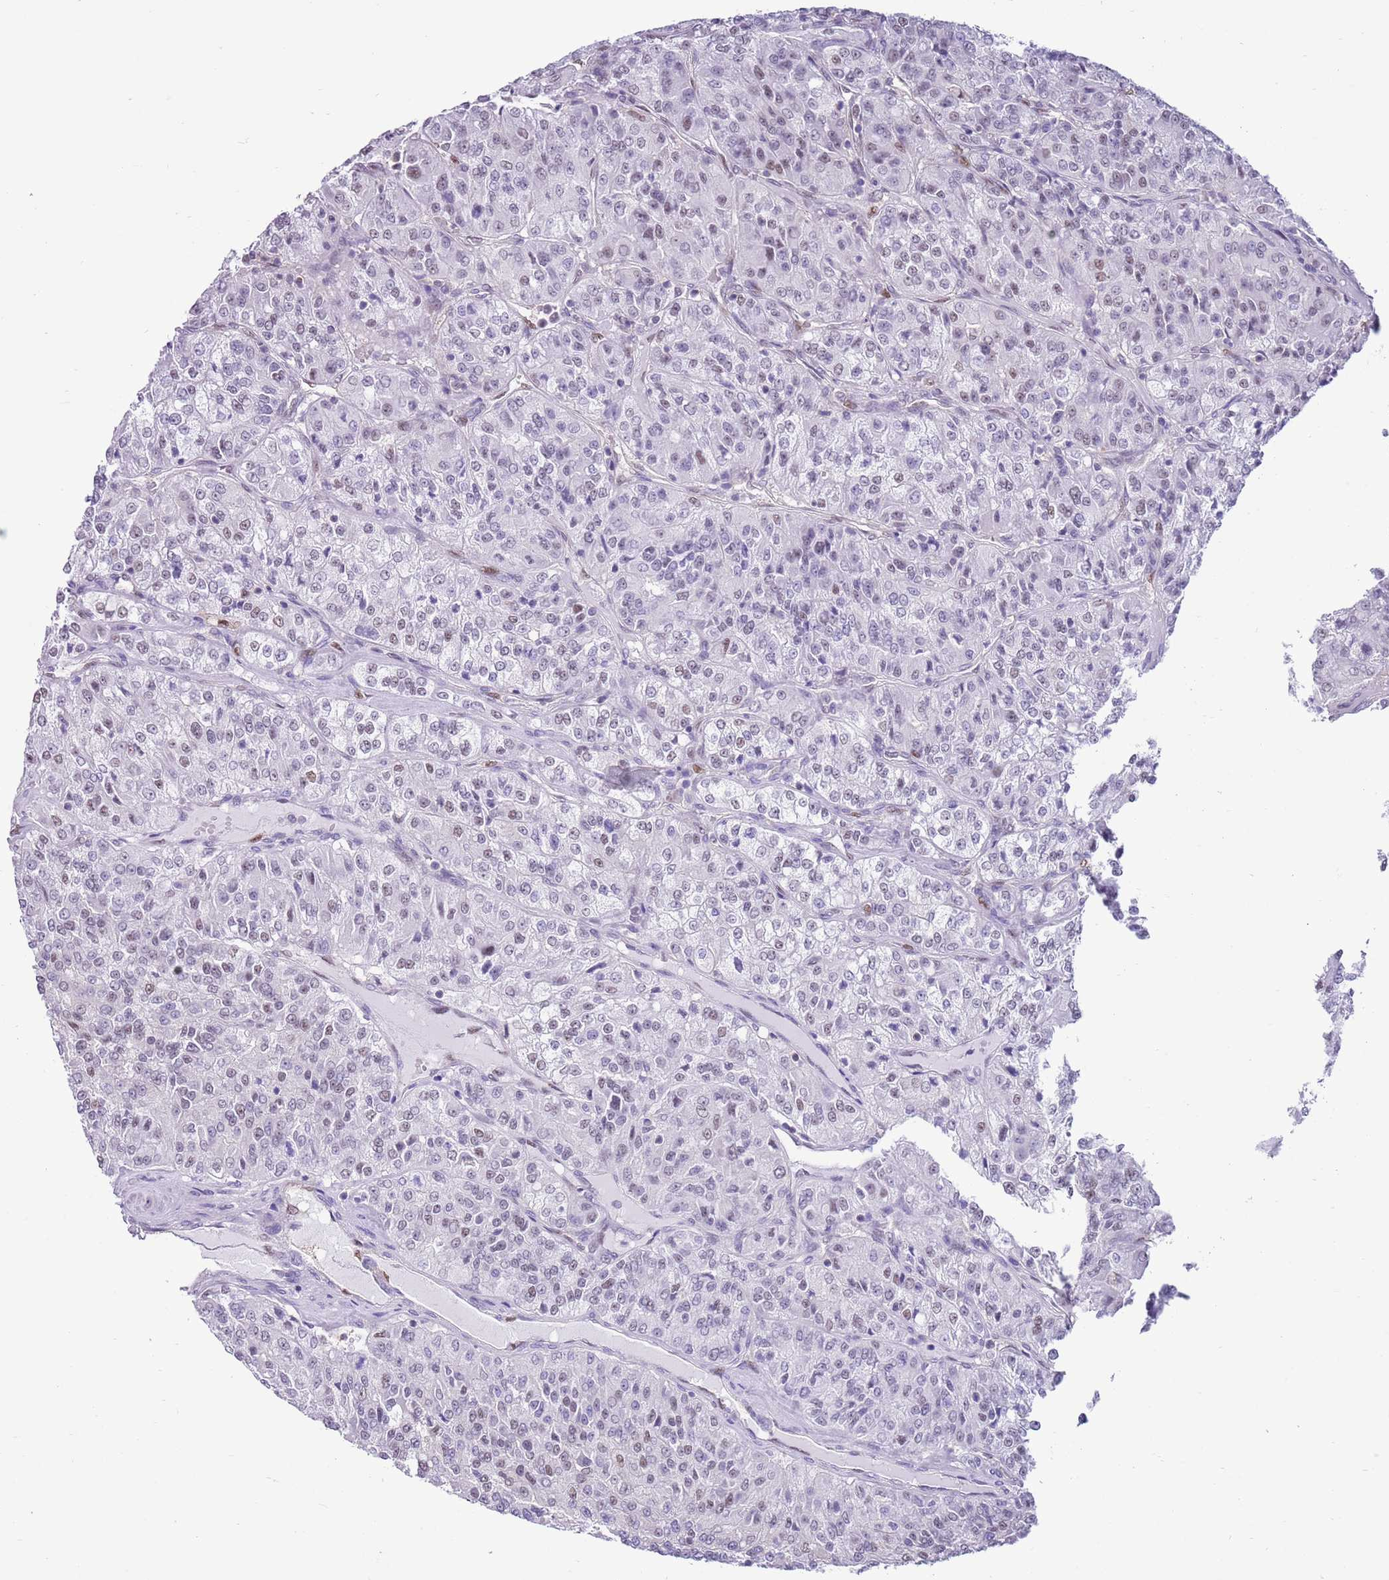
{"staining": {"intensity": "weak", "quantity": "<25%", "location": "nuclear"}, "tissue": "renal cancer", "cell_type": "Tumor cells", "image_type": "cancer", "snomed": [{"axis": "morphology", "description": "Adenocarcinoma, NOS"}, {"axis": "topography", "description": "Kidney"}], "caption": "Human renal adenocarcinoma stained for a protein using immunohistochemistry reveals no expression in tumor cells.", "gene": "DDI2", "patient": {"sex": "female", "age": 63}}